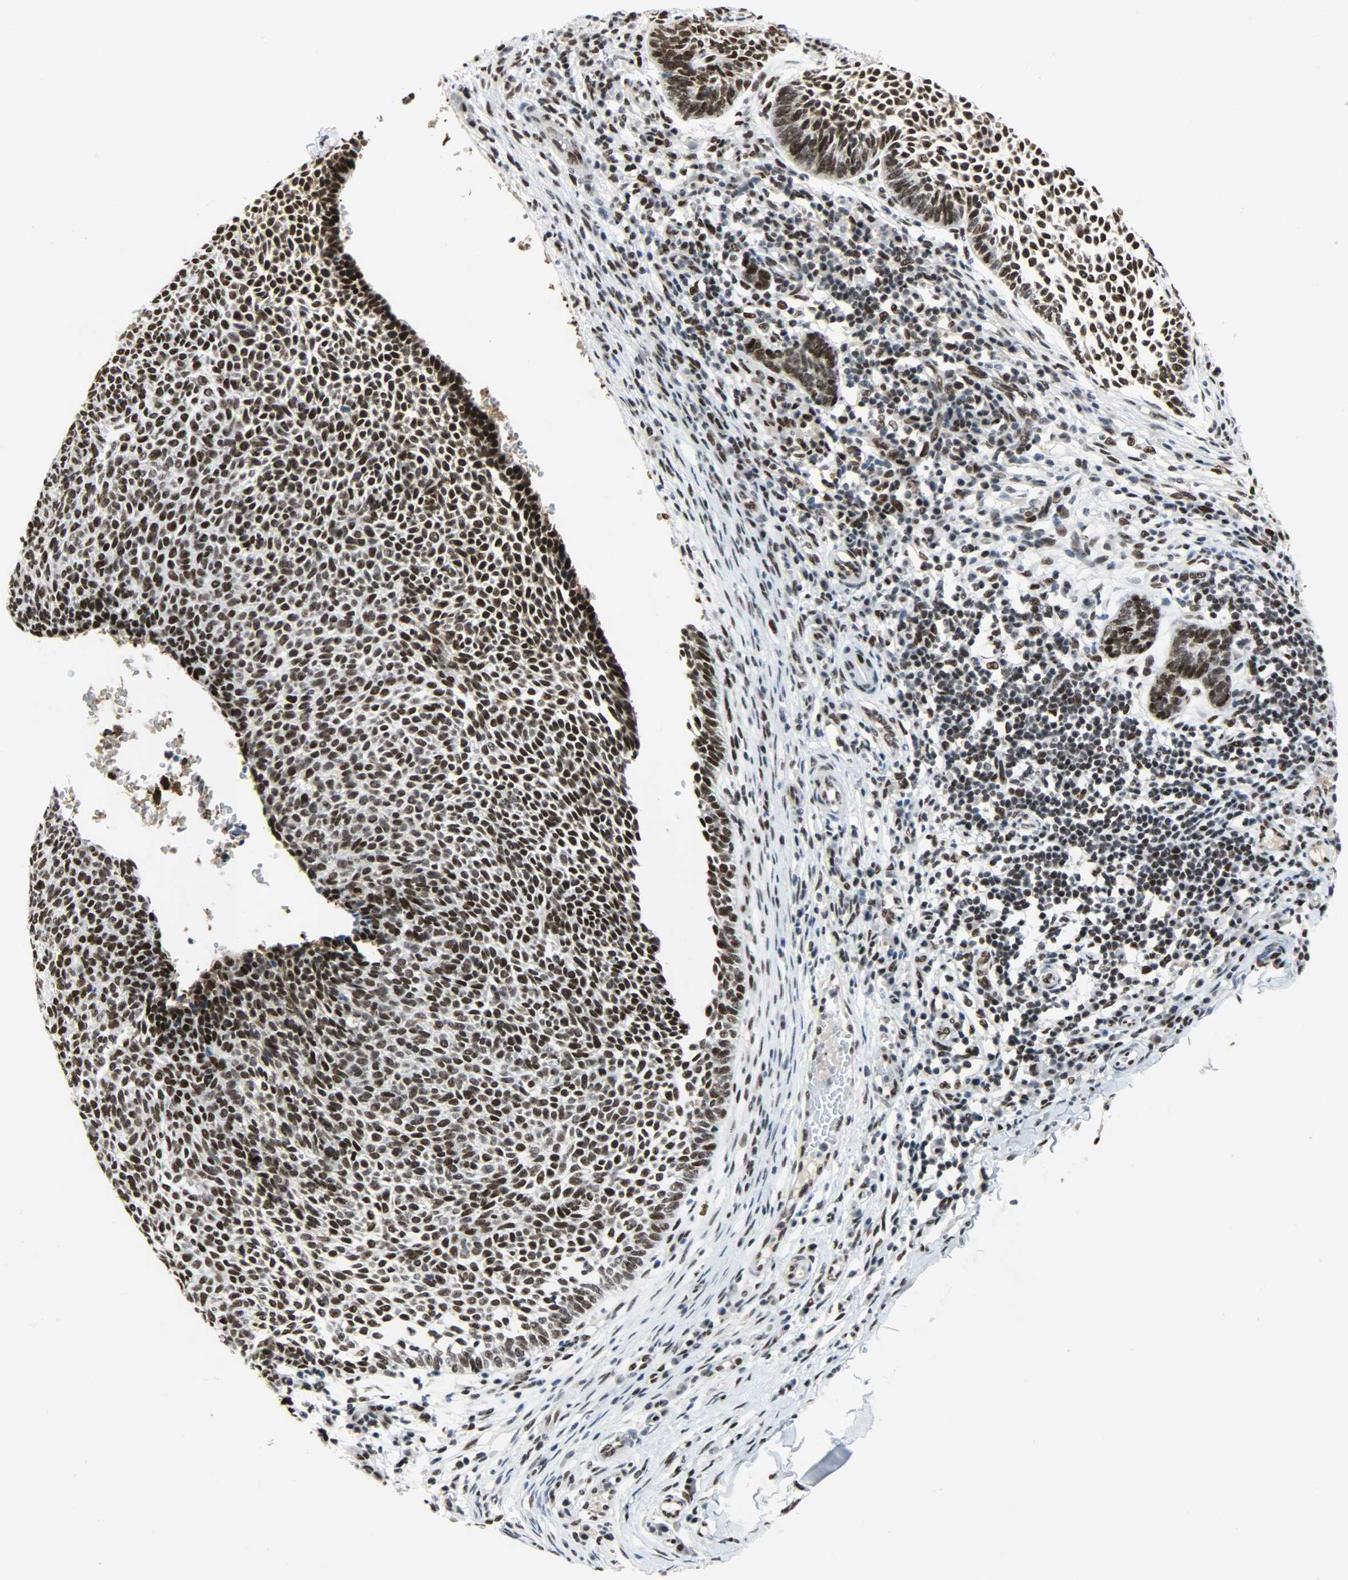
{"staining": {"intensity": "strong", "quantity": ">75%", "location": "nuclear"}, "tissue": "skin cancer", "cell_type": "Tumor cells", "image_type": "cancer", "snomed": [{"axis": "morphology", "description": "Normal tissue, NOS"}, {"axis": "morphology", "description": "Basal cell carcinoma"}, {"axis": "topography", "description": "Skin"}], "caption": "A high-resolution micrograph shows immunohistochemistry staining of basal cell carcinoma (skin), which shows strong nuclear positivity in approximately >75% of tumor cells.", "gene": "SSB", "patient": {"sex": "male", "age": 87}}